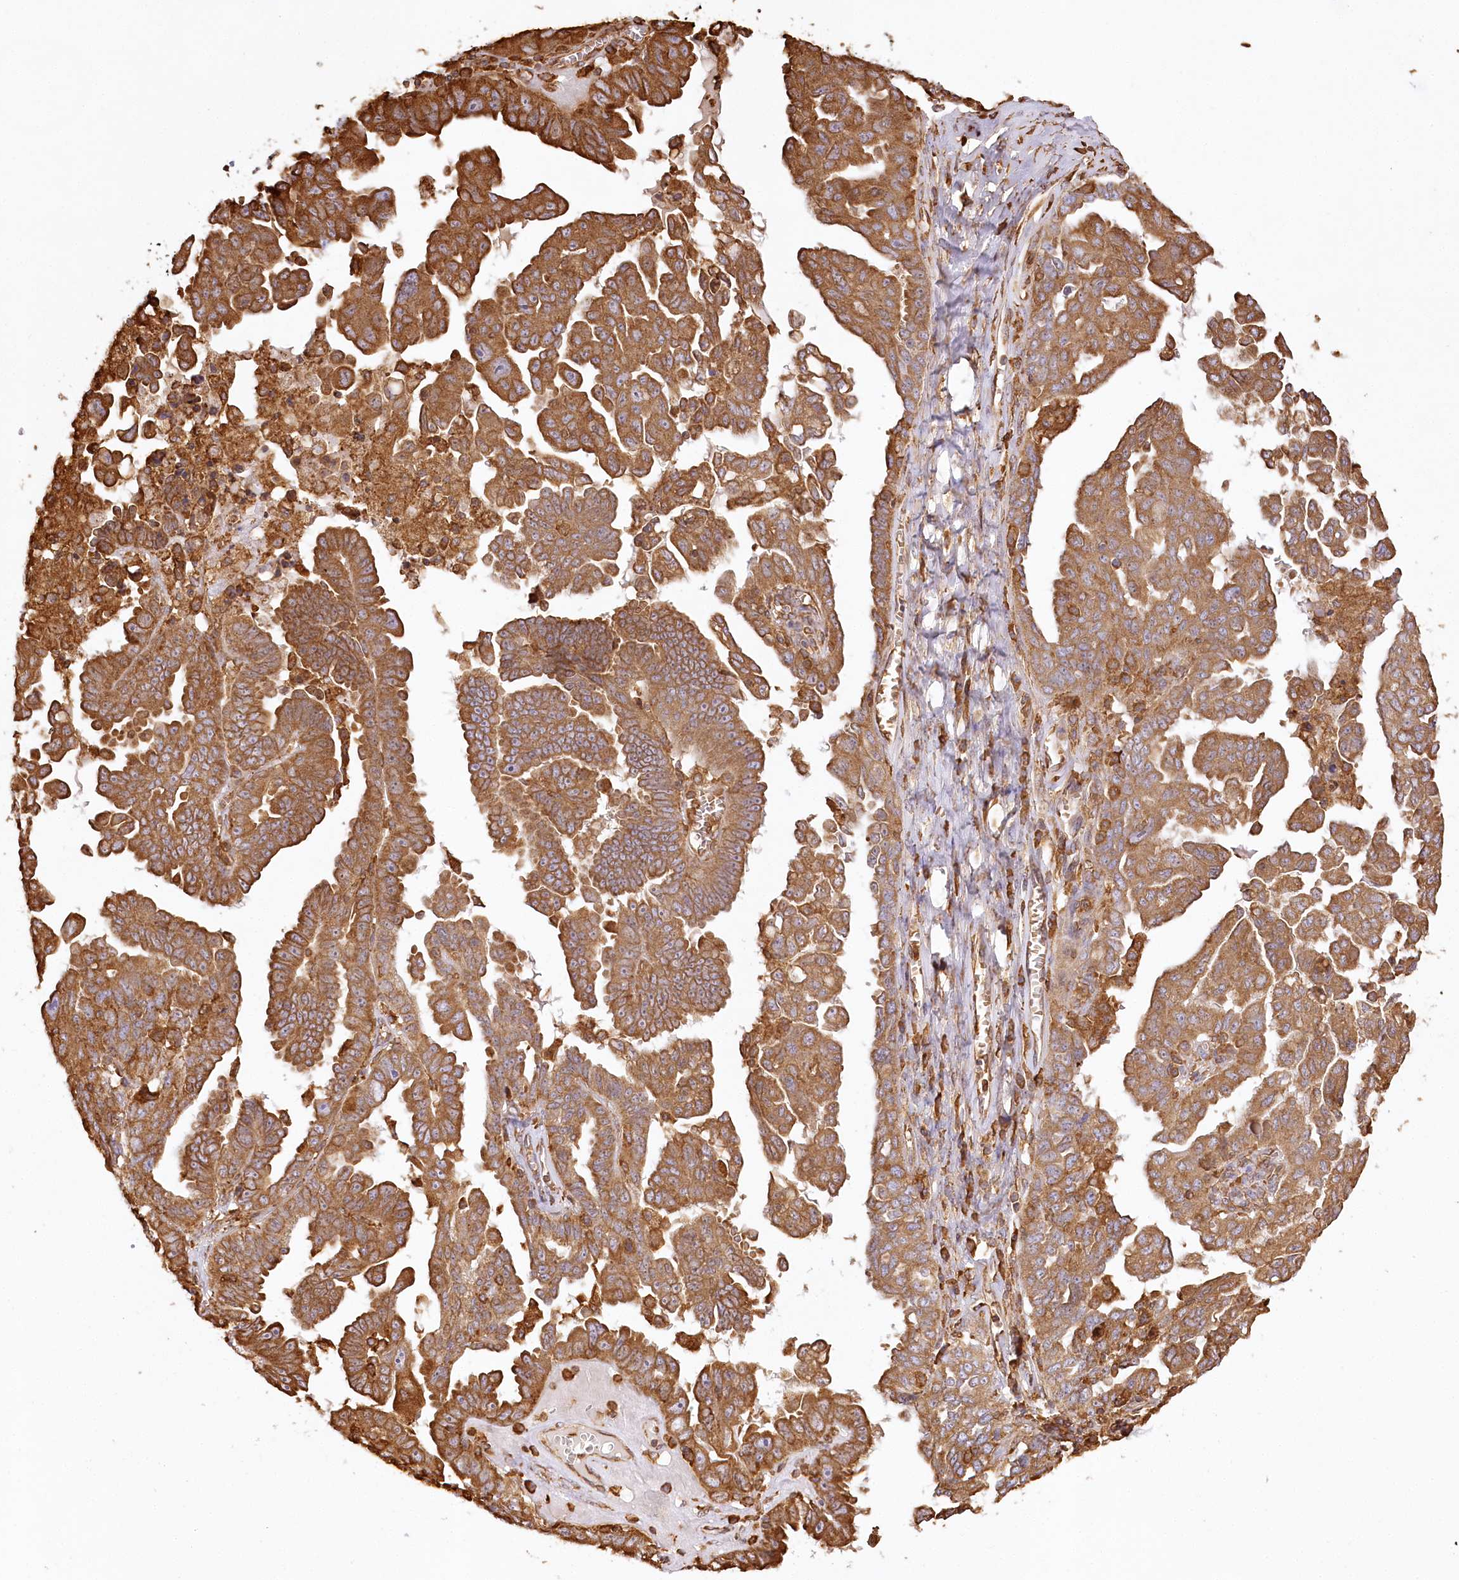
{"staining": {"intensity": "strong", "quantity": ">75%", "location": "cytoplasmic/membranous"}, "tissue": "ovarian cancer", "cell_type": "Tumor cells", "image_type": "cancer", "snomed": [{"axis": "morphology", "description": "Carcinoma, endometroid"}, {"axis": "topography", "description": "Ovary"}], "caption": "DAB immunohistochemical staining of human ovarian cancer exhibits strong cytoplasmic/membranous protein expression in about >75% of tumor cells.", "gene": "ACAP2", "patient": {"sex": "female", "age": 62}}